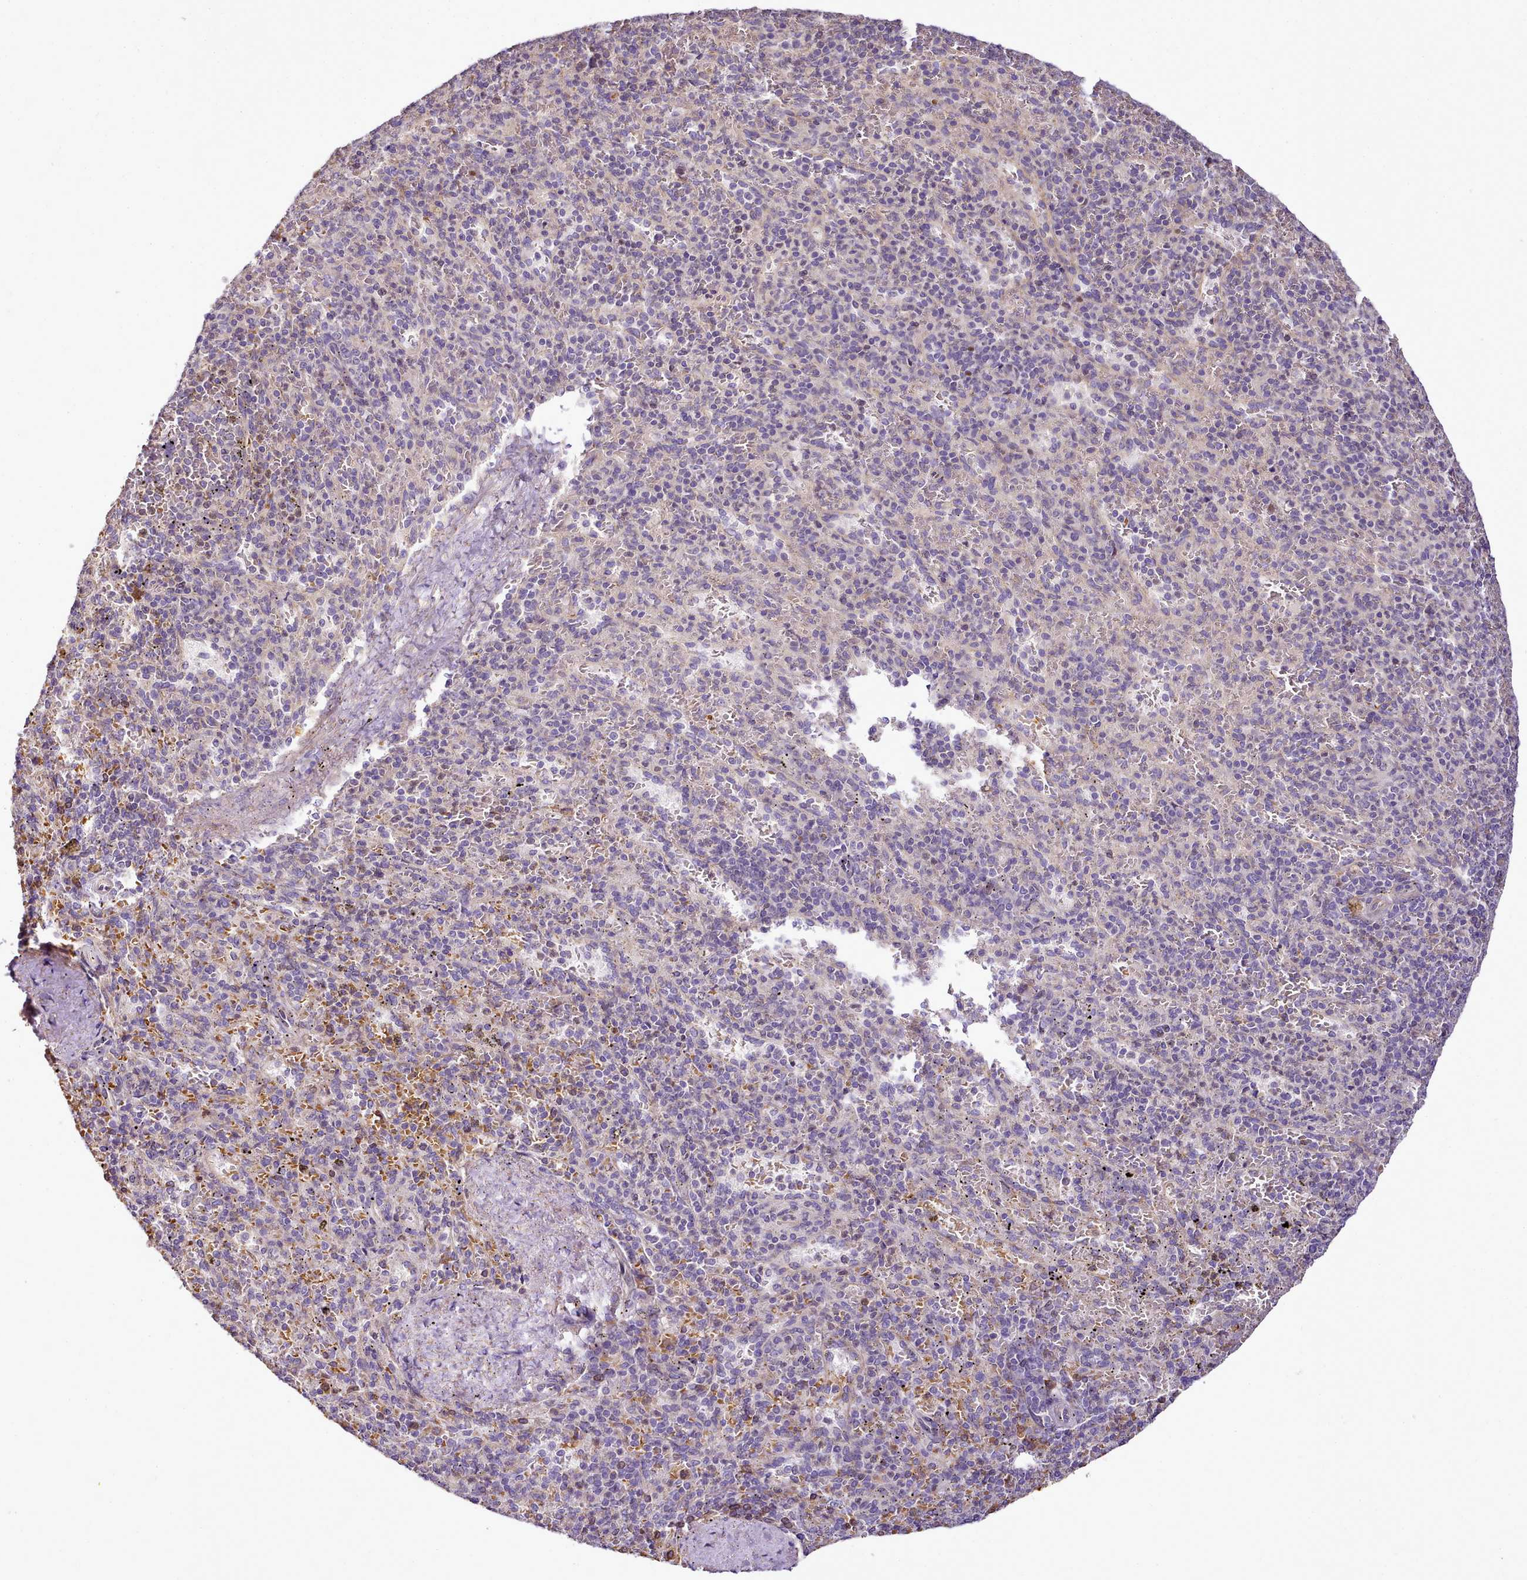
{"staining": {"intensity": "moderate", "quantity": "<25%", "location": "cytoplasmic/membranous"}, "tissue": "spleen", "cell_type": "Cells in red pulp", "image_type": "normal", "snomed": [{"axis": "morphology", "description": "Normal tissue, NOS"}, {"axis": "topography", "description": "Spleen"}], "caption": "High-magnification brightfield microscopy of normal spleen stained with DAB (3,3'-diaminobenzidine) (brown) and counterstained with hematoxylin (blue). cells in red pulp exhibit moderate cytoplasmic/membranous expression is appreciated in approximately<25% of cells. Using DAB (brown) and hematoxylin (blue) stains, captured at high magnification using brightfield microscopy.", "gene": "NBPF10", "patient": {"sex": "male", "age": 82}}